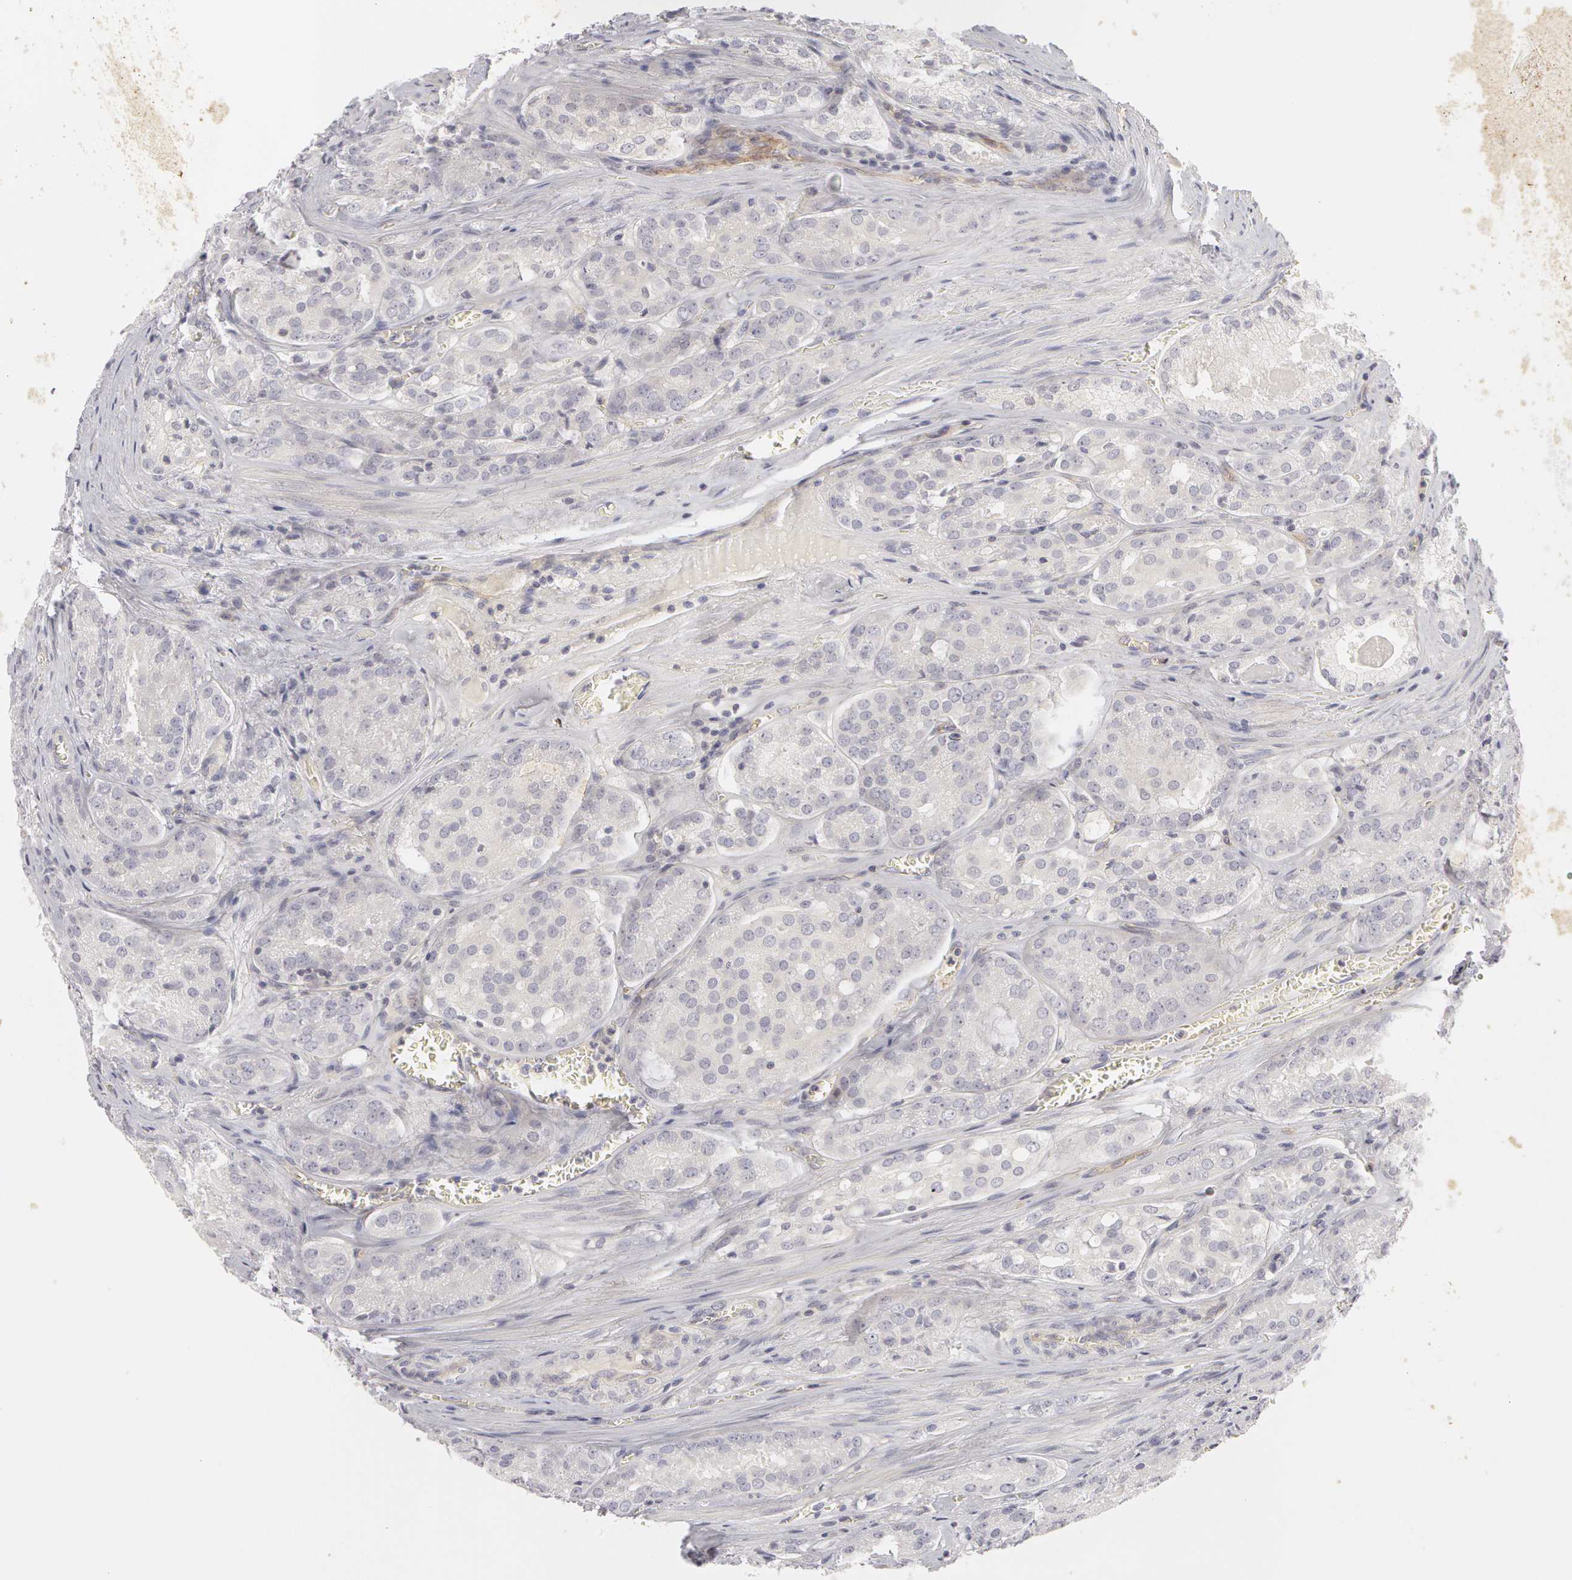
{"staining": {"intensity": "negative", "quantity": "none", "location": "none"}, "tissue": "prostate cancer", "cell_type": "Tumor cells", "image_type": "cancer", "snomed": [{"axis": "morphology", "description": "Adenocarcinoma, Medium grade"}, {"axis": "topography", "description": "Prostate"}], "caption": "Image shows no significant protein expression in tumor cells of prostate cancer. (DAB immunohistochemistry (IHC), high magnification).", "gene": "ABCB1", "patient": {"sex": "male", "age": 60}}